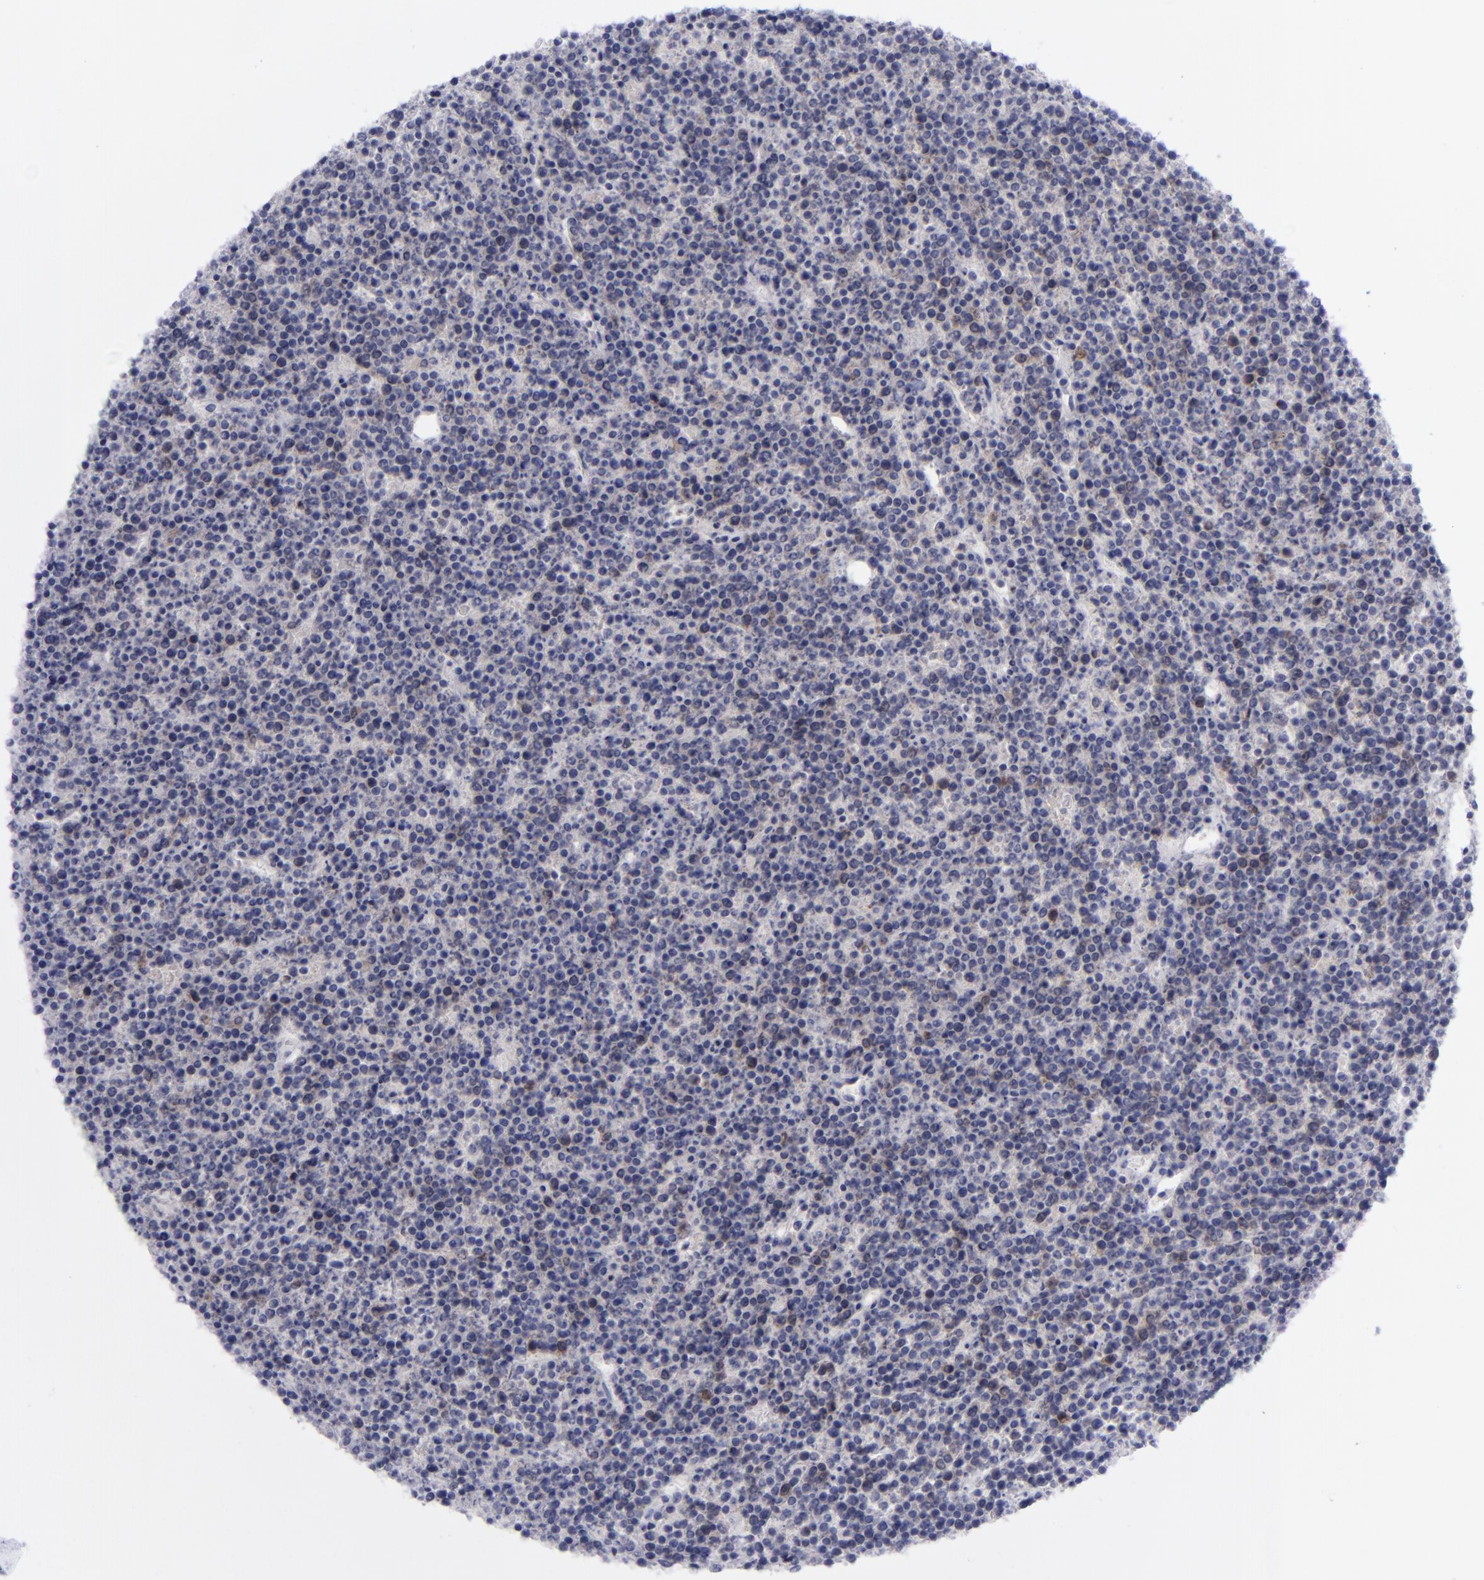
{"staining": {"intensity": "weak", "quantity": "25%-75%", "location": "cytoplasmic/membranous"}, "tissue": "lymphoma", "cell_type": "Tumor cells", "image_type": "cancer", "snomed": [{"axis": "morphology", "description": "Malignant lymphoma, non-Hodgkin's type, High grade"}, {"axis": "topography", "description": "Ovary"}], "caption": "Immunohistochemistry photomicrograph of human lymphoma stained for a protein (brown), which shows low levels of weak cytoplasmic/membranous staining in approximately 25%-75% of tumor cells.", "gene": "AURKA", "patient": {"sex": "female", "age": 56}}